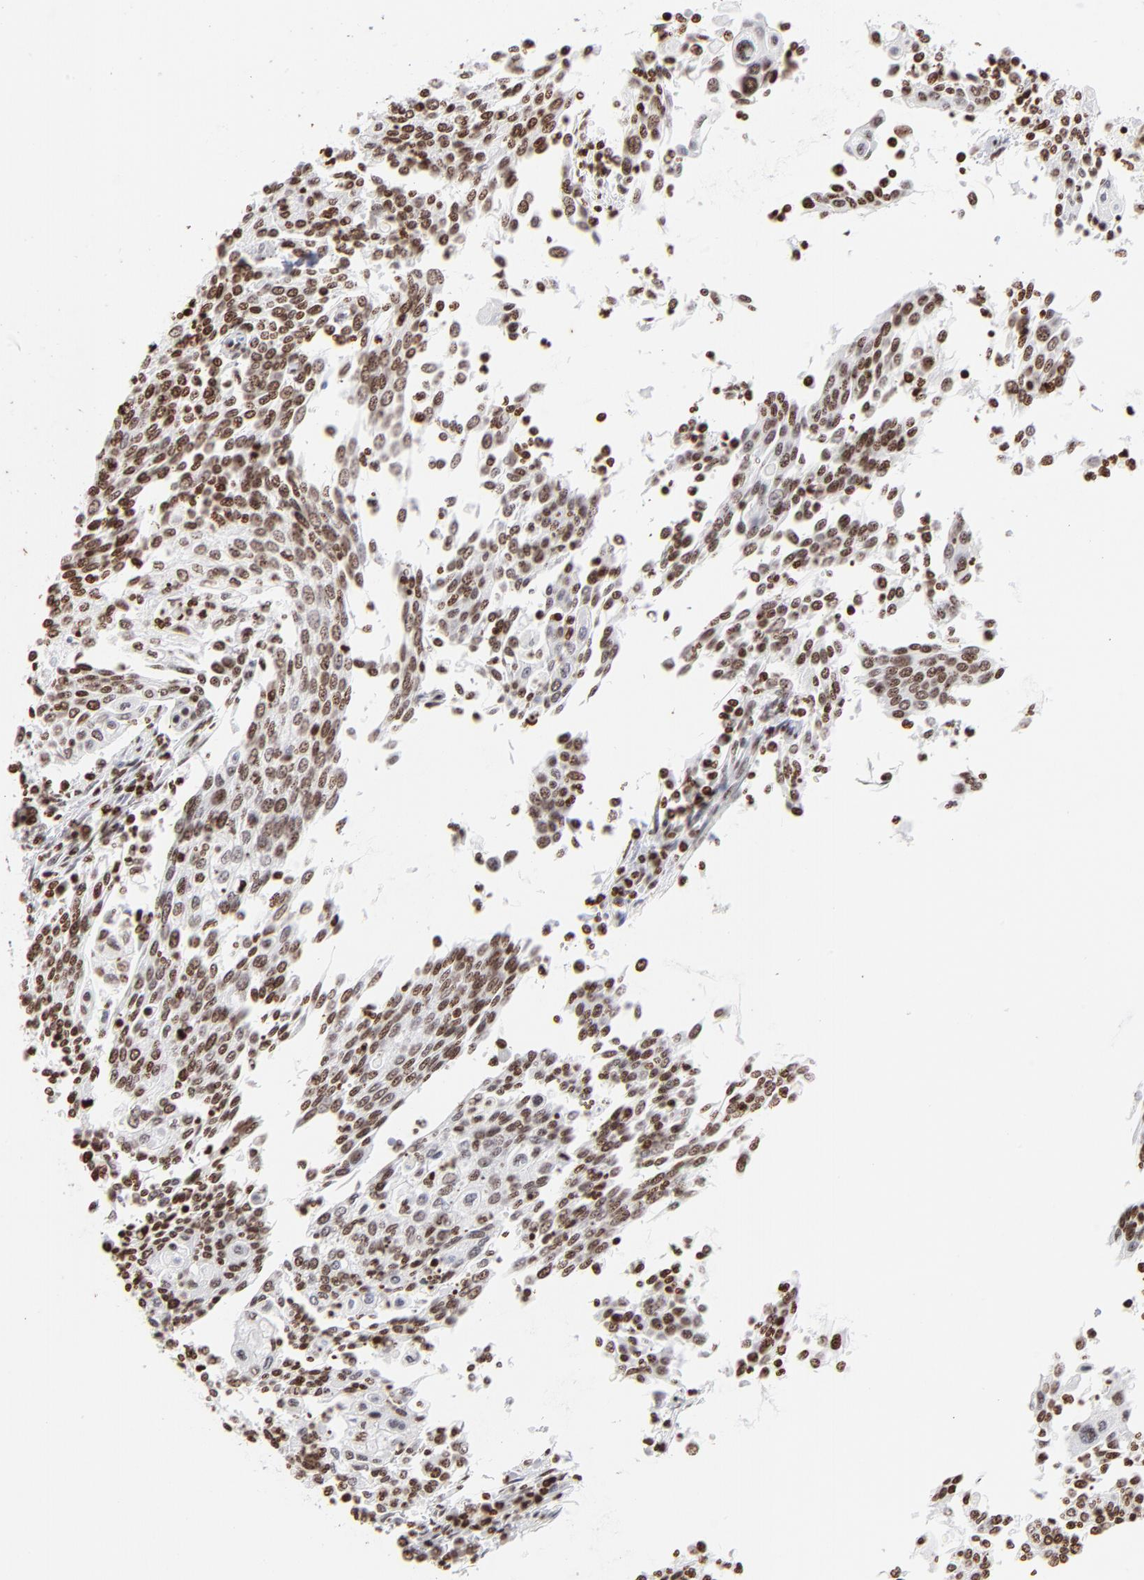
{"staining": {"intensity": "strong", "quantity": ">75%", "location": "nuclear"}, "tissue": "cervical cancer", "cell_type": "Tumor cells", "image_type": "cancer", "snomed": [{"axis": "morphology", "description": "Squamous cell carcinoma, NOS"}, {"axis": "topography", "description": "Cervix"}], "caption": "Immunohistochemical staining of human squamous cell carcinoma (cervical) reveals strong nuclear protein expression in about >75% of tumor cells.", "gene": "RTL4", "patient": {"sex": "female", "age": 40}}